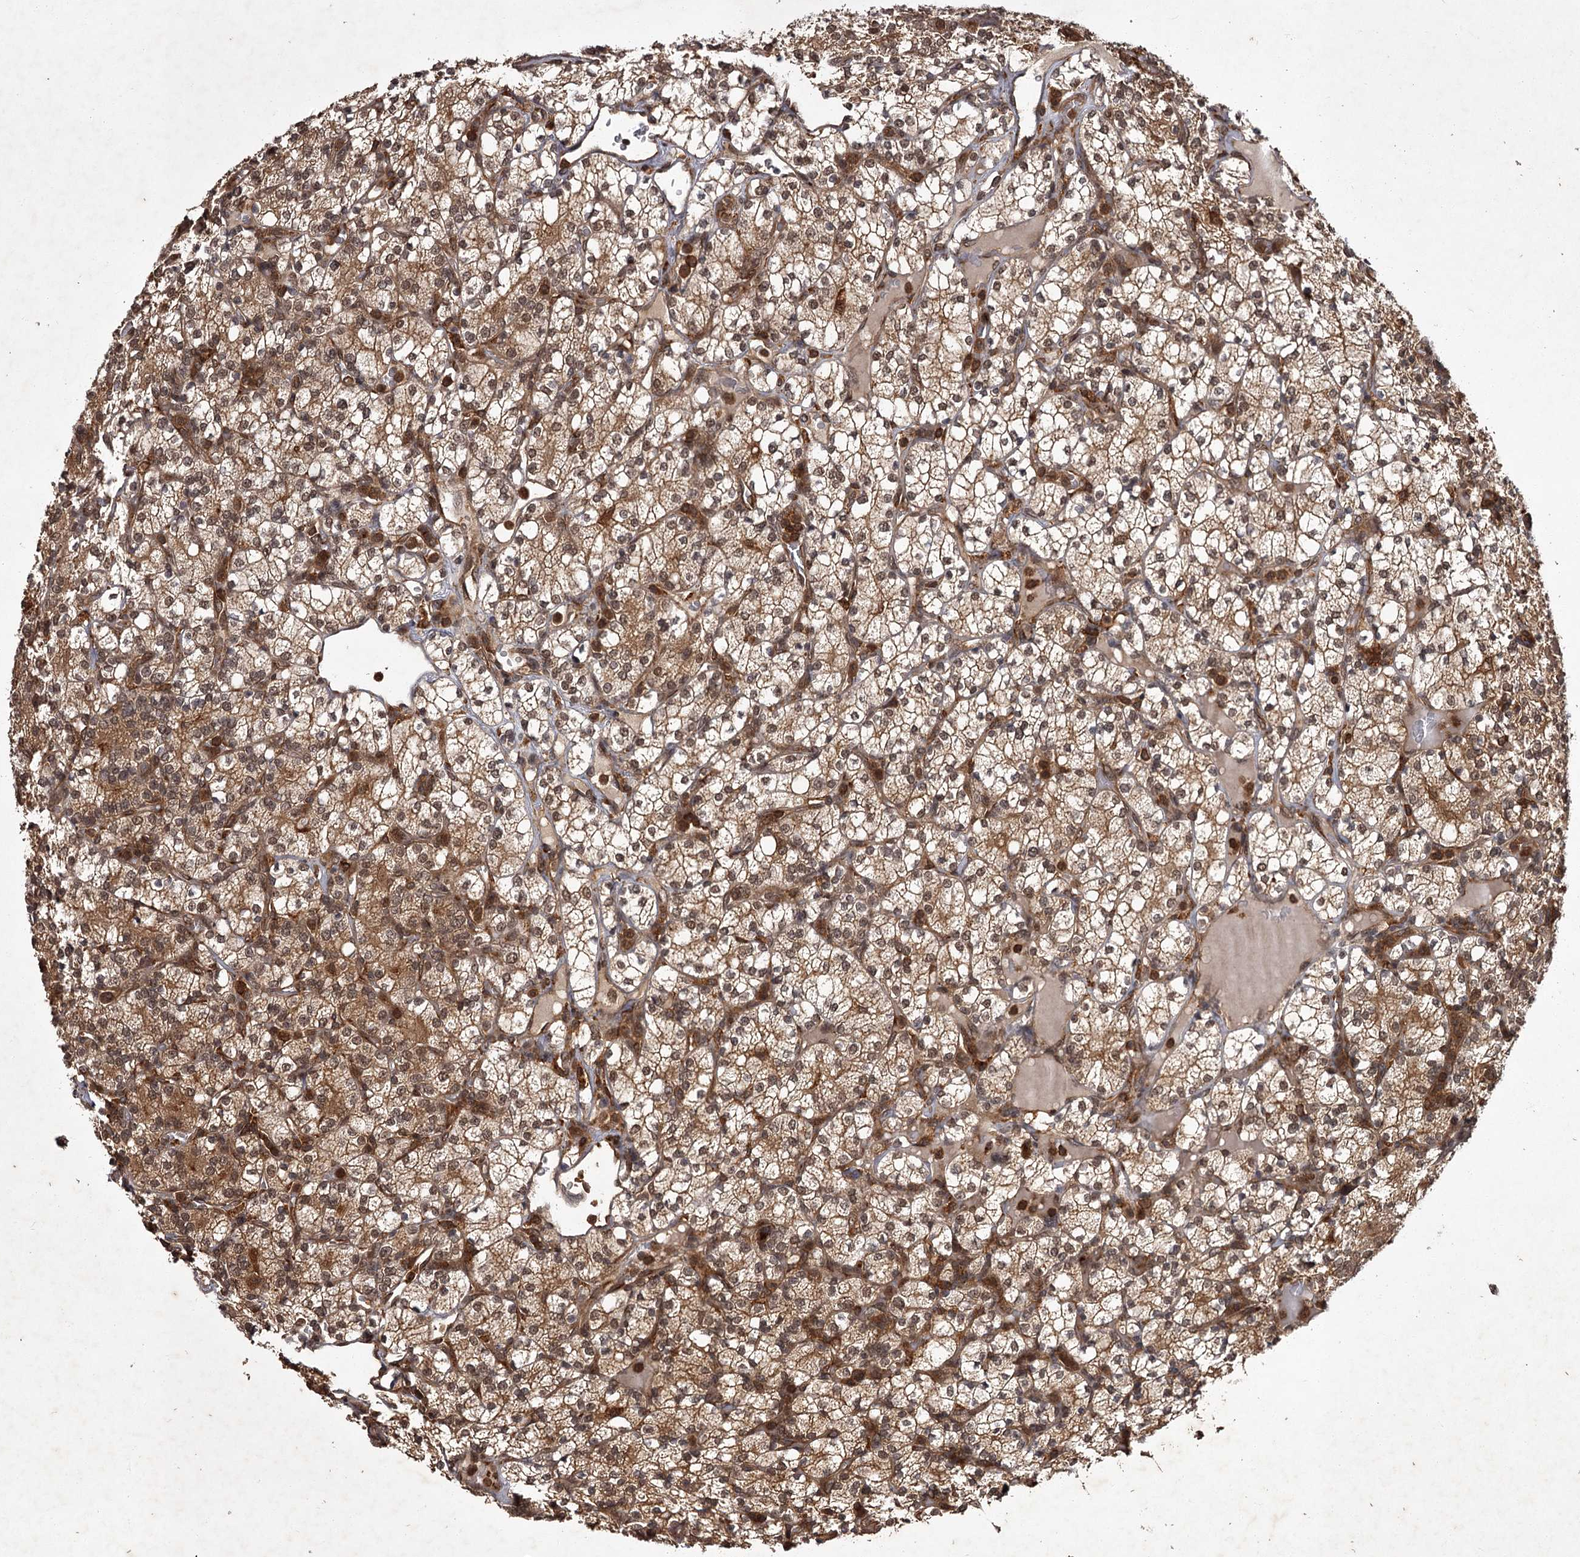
{"staining": {"intensity": "moderate", "quantity": ">75%", "location": "cytoplasmic/membranous,nuclear"}, "tissue": "renal cancer", "cell_type": "Tumor cells", "image_type": "cancer", "snomed": [{"axis": "morphology", "description": "Adenocarcinoma, NOS"}, {"axis": "topography", "description": "Kidney"}], "caption": "Tumor cells demonstrate medium levels of moderate cytoplasmic/membranous and nuclear positivity in approximately >75% of cells in renal cancer (adenocarcinoma).", "gene": "TBC1D23", "patient": {"sex": "male", "age": 77}}